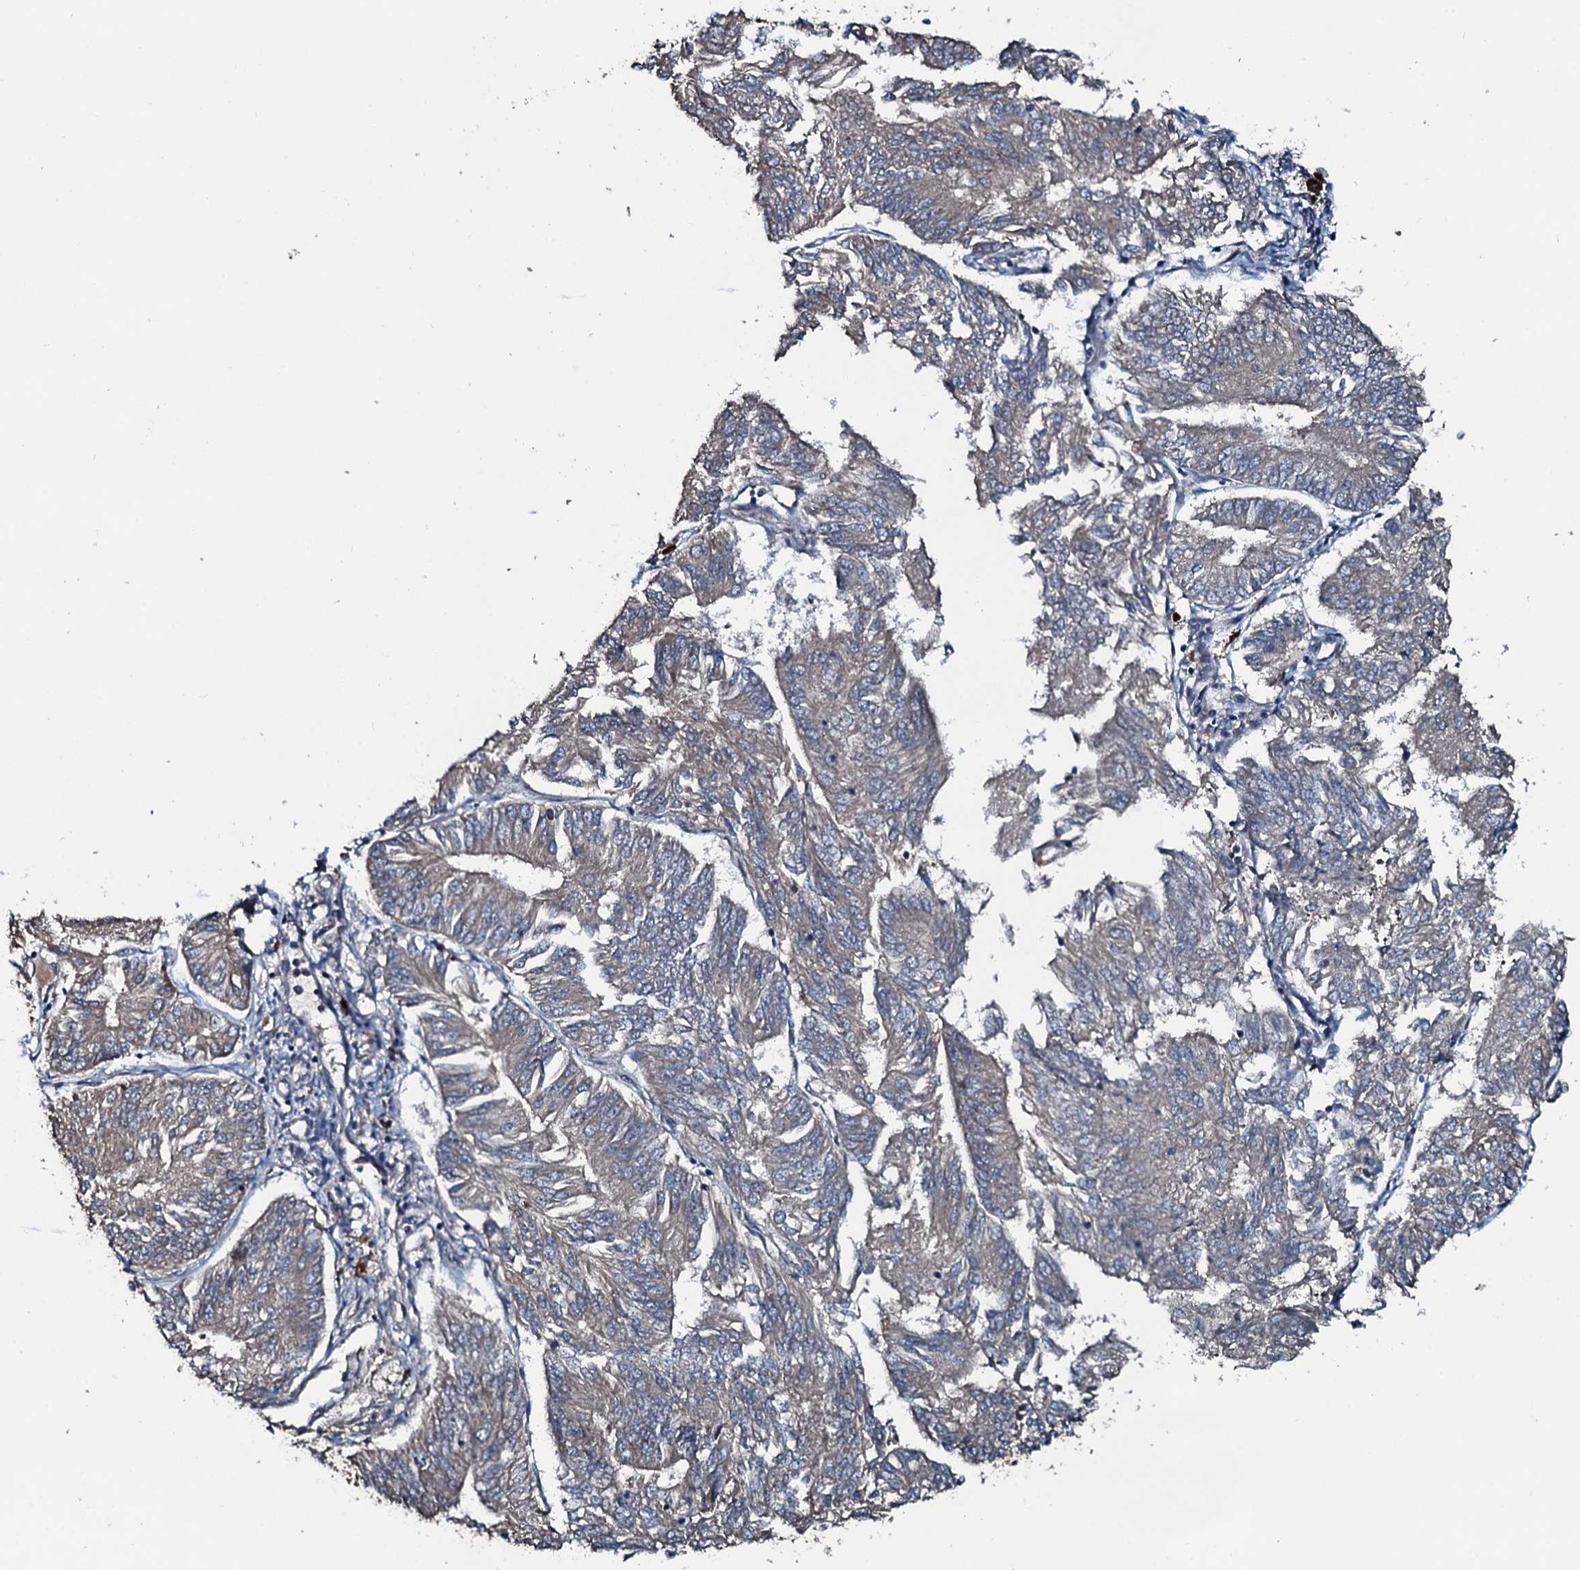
{"staining": {"intensity": "negative", "quantity": "none", "location": "none"}, "tissue": "endometrial cancer", "cell_type": "Tumor cells", "image_type": "cancer", "snomed": [{"axis": "morphology", "description": "Adenocarcinoma, NOS"}, {"axis": "topography", "description": "Endometrium"}], "caption": "Immunohistochemistry of adenocarcinoma (endometrial) reveals no expression in tumor cells.", "gene": "AARS1", "patient": {"sex": "female", "age": 58}}